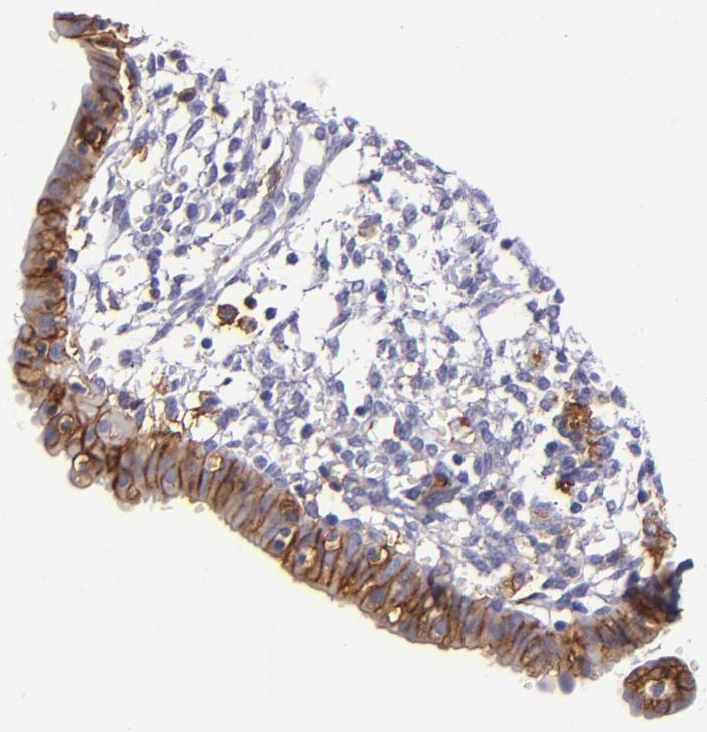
{"staining": {"intensity": "negative", "quantity": "none", "location": "none"}, "tissue": "endometrium", "cell_type": "Cells in endometrial stroma", "image_type": "normal", "snomed": [{"axis": "morphology", "description": "Normal tissue, NOS"}, {"axis": "topography", "description": "Endometrium"}], "caption": "Immunohistochemistry of benign endometrium displays no positivity in cells in endometrial stroma.", "gene": "CD9", "patient": {"sex": "female", "age": 61}}